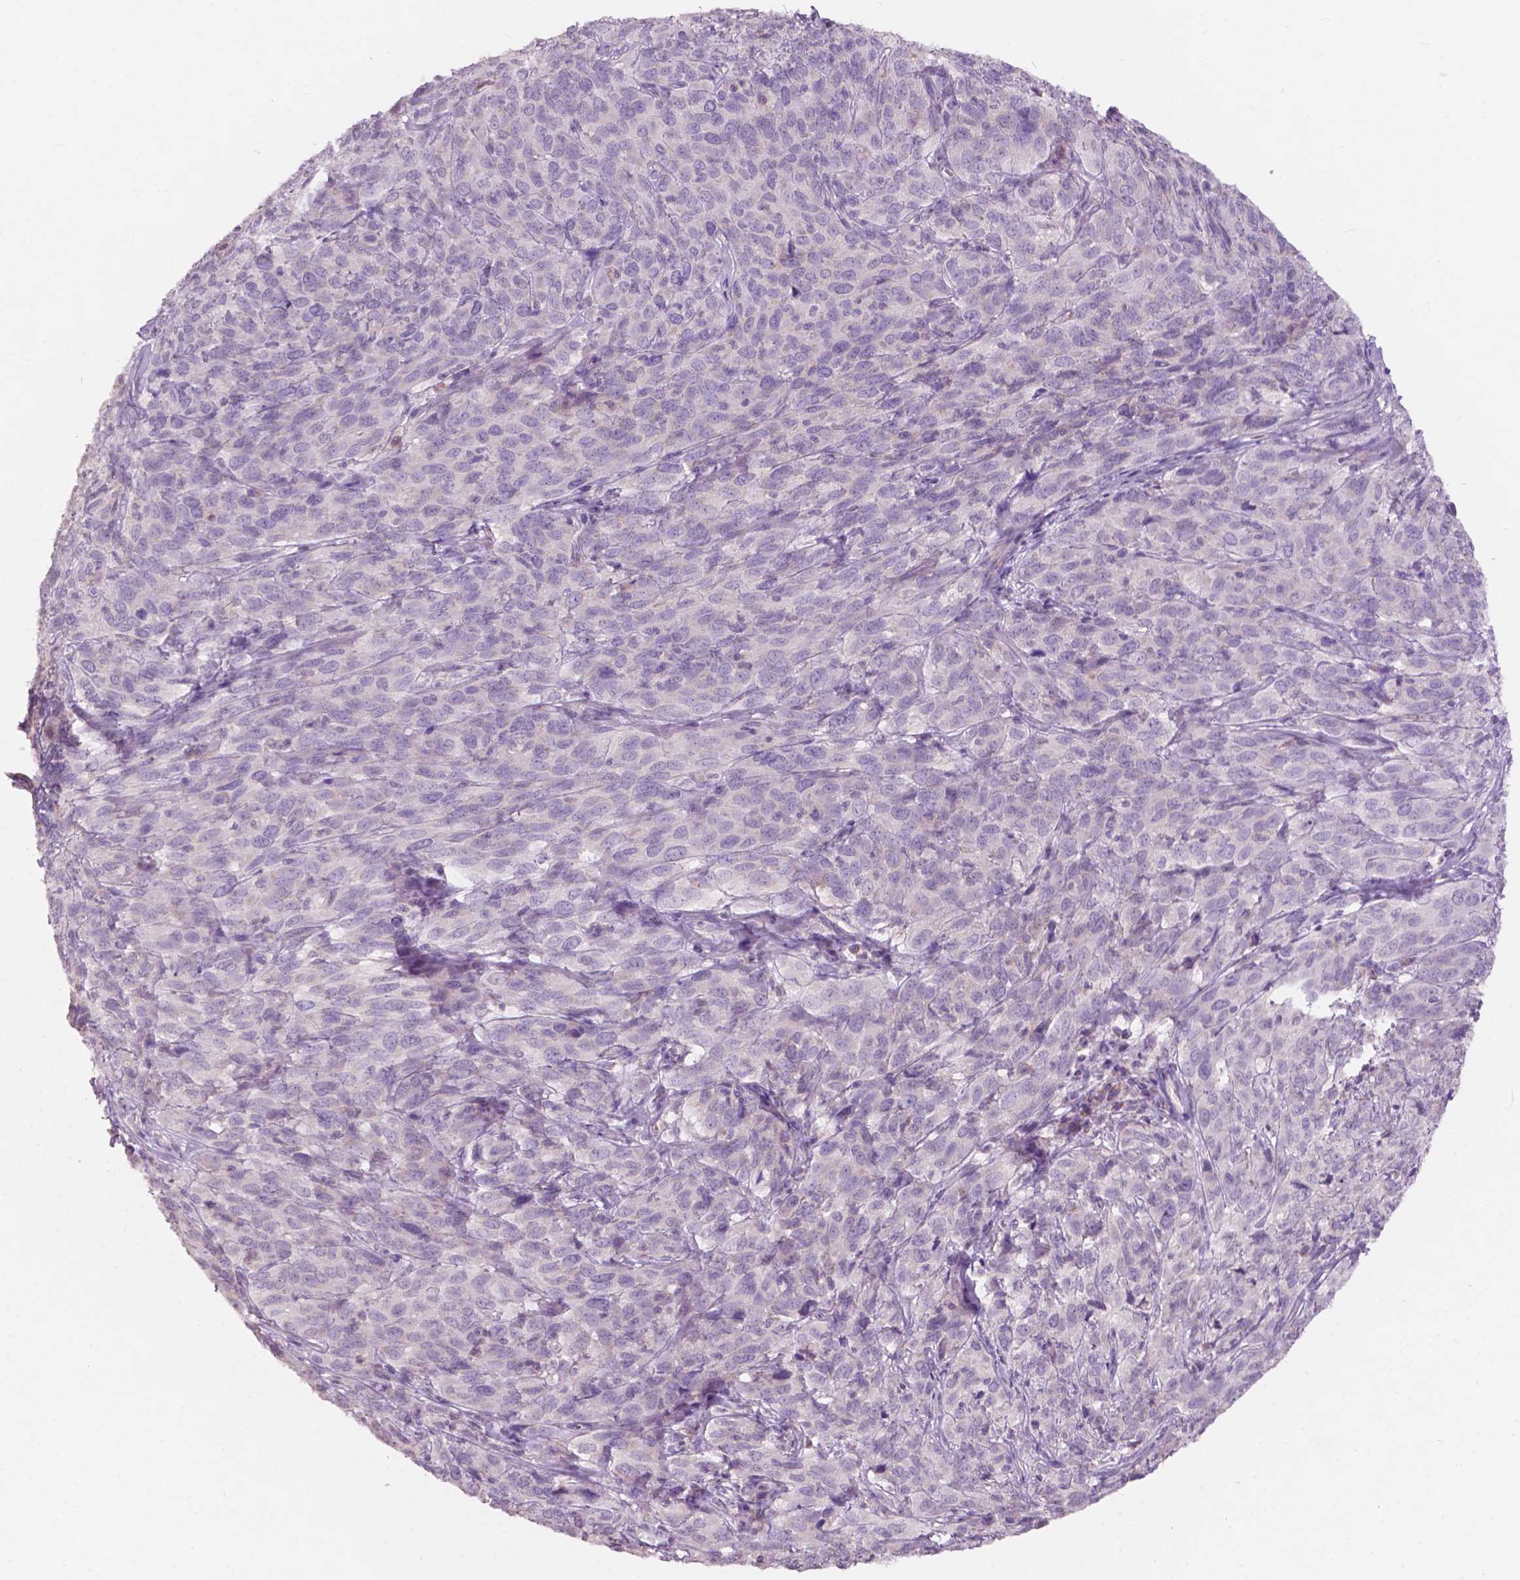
{"staining": {"intensity": "negative", "quantity": "none", "location": "none"}, "tissue": "cervical cancer", "cell_type": "Tumor cells", "image_type": "cancer", "snomed": [{"axis": "morphology", "description": "Squamous cell carcinoma, NOS"}, {"axis": "topography", "description": "Cervix"}], "caption": "This is an immunohistochemistry (IHC) image of cervical cancer. There is no expression in tumor cells.", "gene": "NDUFS1", "patient": {"sex": "female", "age": 51}}